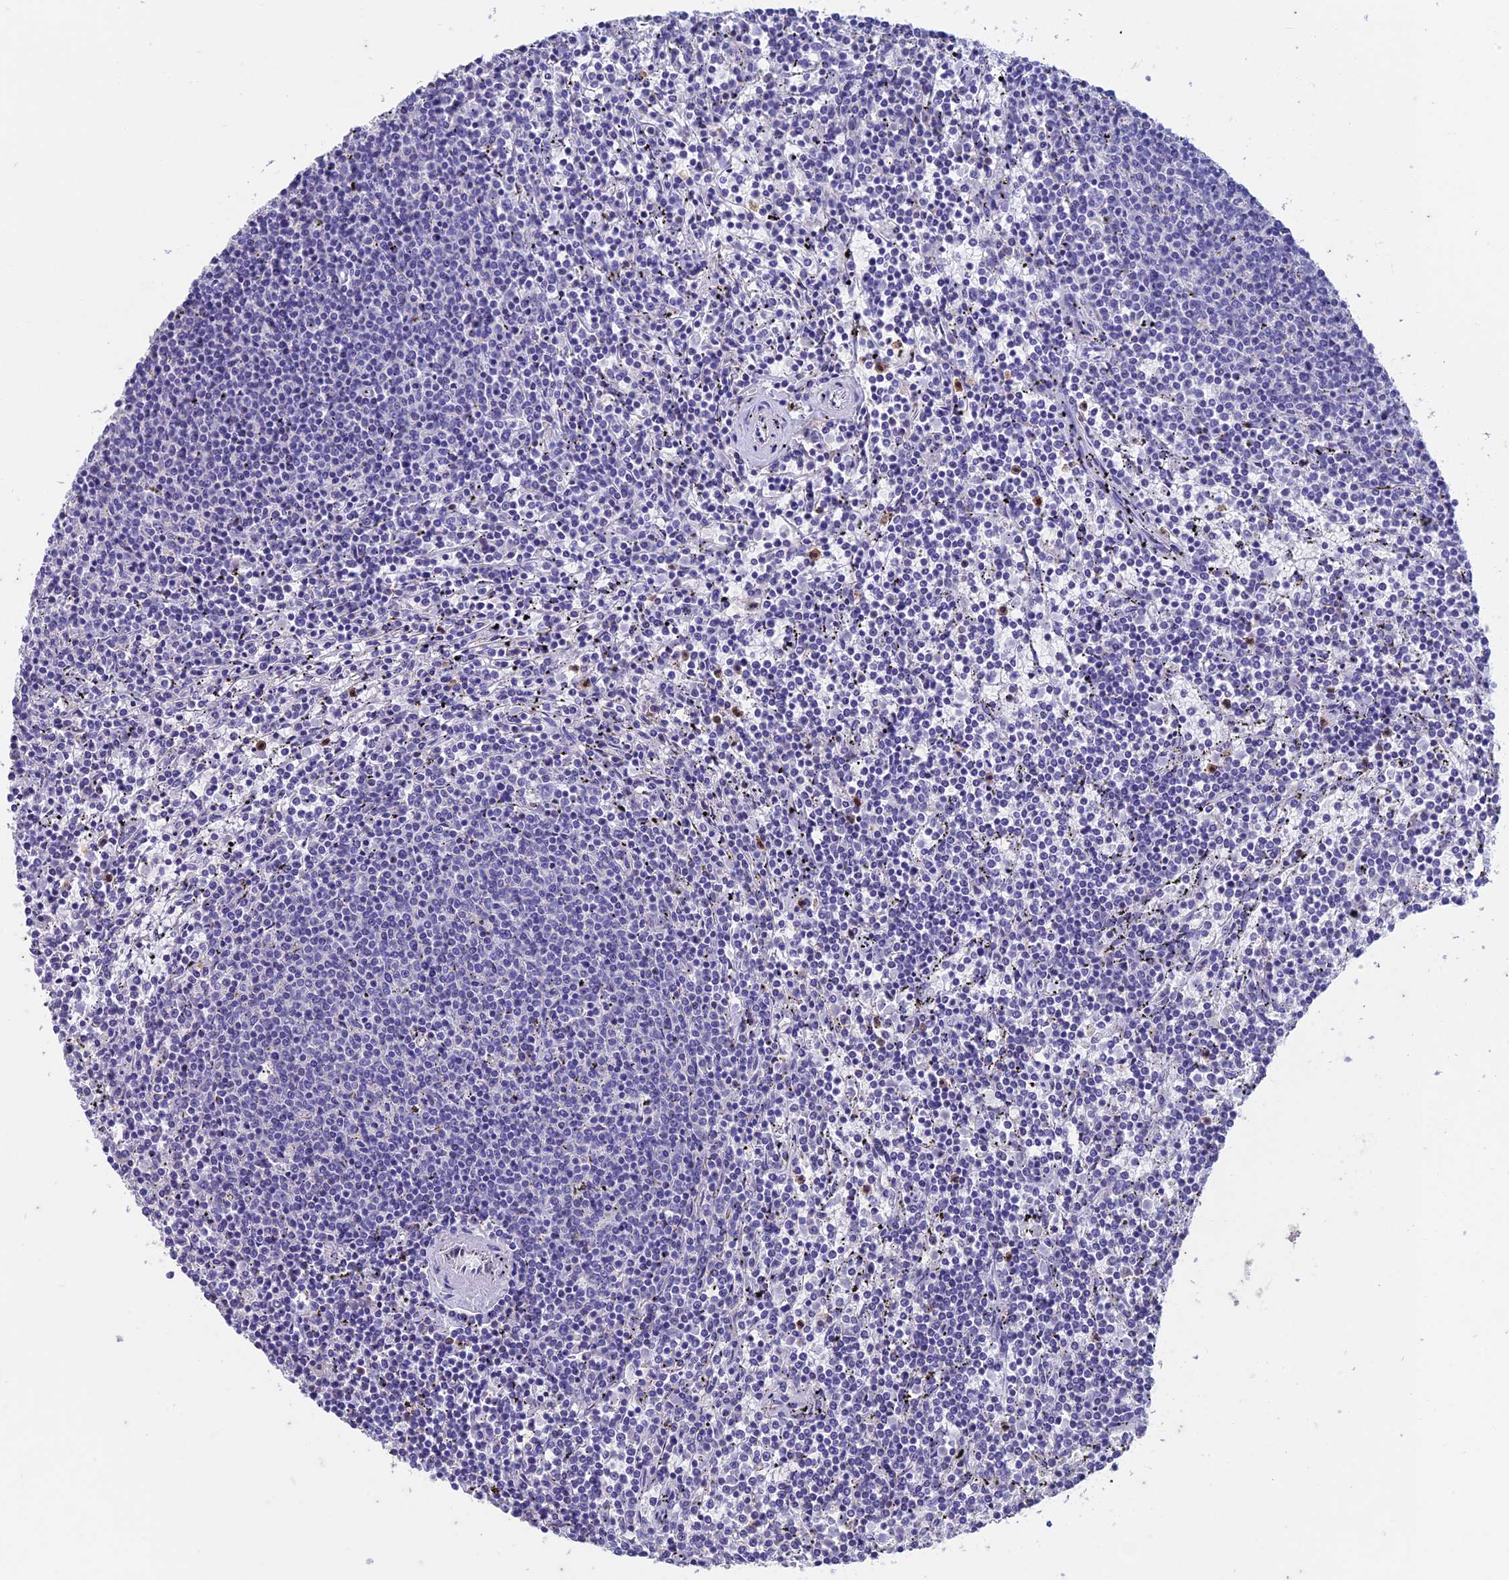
{"staining": {"intensity": "negative", "quantity": "none", "location": "none"}, "tissue": "lymphoma", "cell_type": "Tumor cells", "image_type": "cancer", "snomed": [{"axis": "morphology", "description": "Malignant lymphoma, non-Hodgkin's type, Low grade"}, {"axis": "topography", "description": "Spleen"}], "caption": "Protein analysis of lymphoma demonstrates no significant staining in tumor cells.", "gene": "FGF7", "patient": {"sex": "female", "age": 50}}